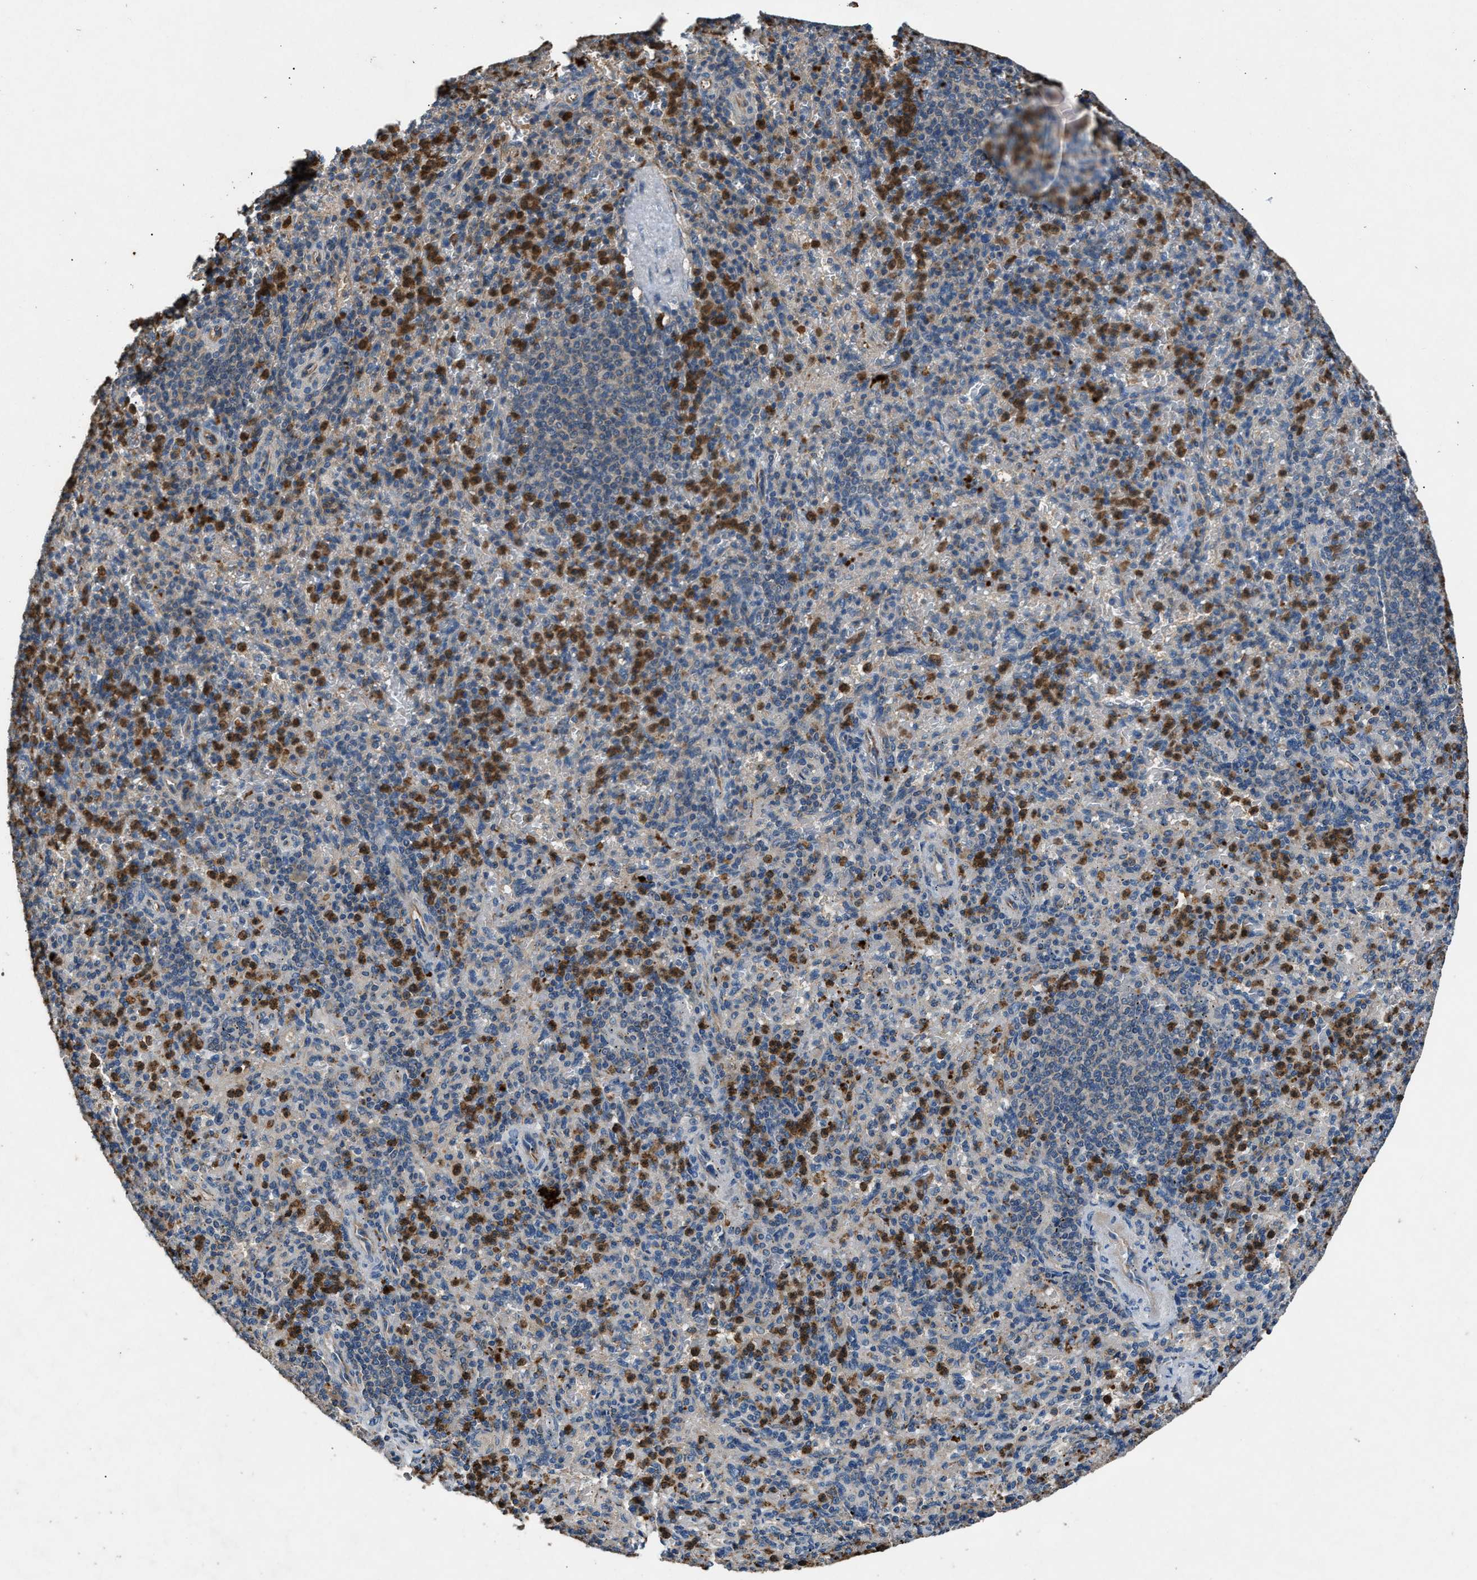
{"staining": {"intensity": "strong", "quantity": "25%-75%", "location": "cytoplasmic/membranous,nuclear"}, "tissue": "spleen", "cell_type": "Cells in red pulp", "image_type": "normal", "snomed": [{"axis": "morphology", "description": "Normal tissue, NOS"}, {"axis": "topography", "description": "Spleen"}], "caption": "Cells in red pulp demonstrate high levels of strong cytoplasmic/membranous,nuclear positivity in approximately 25%-75% of cells in normal spleen.", "gene": "PPID", "patient": {"sex": "female", "age": 74}}